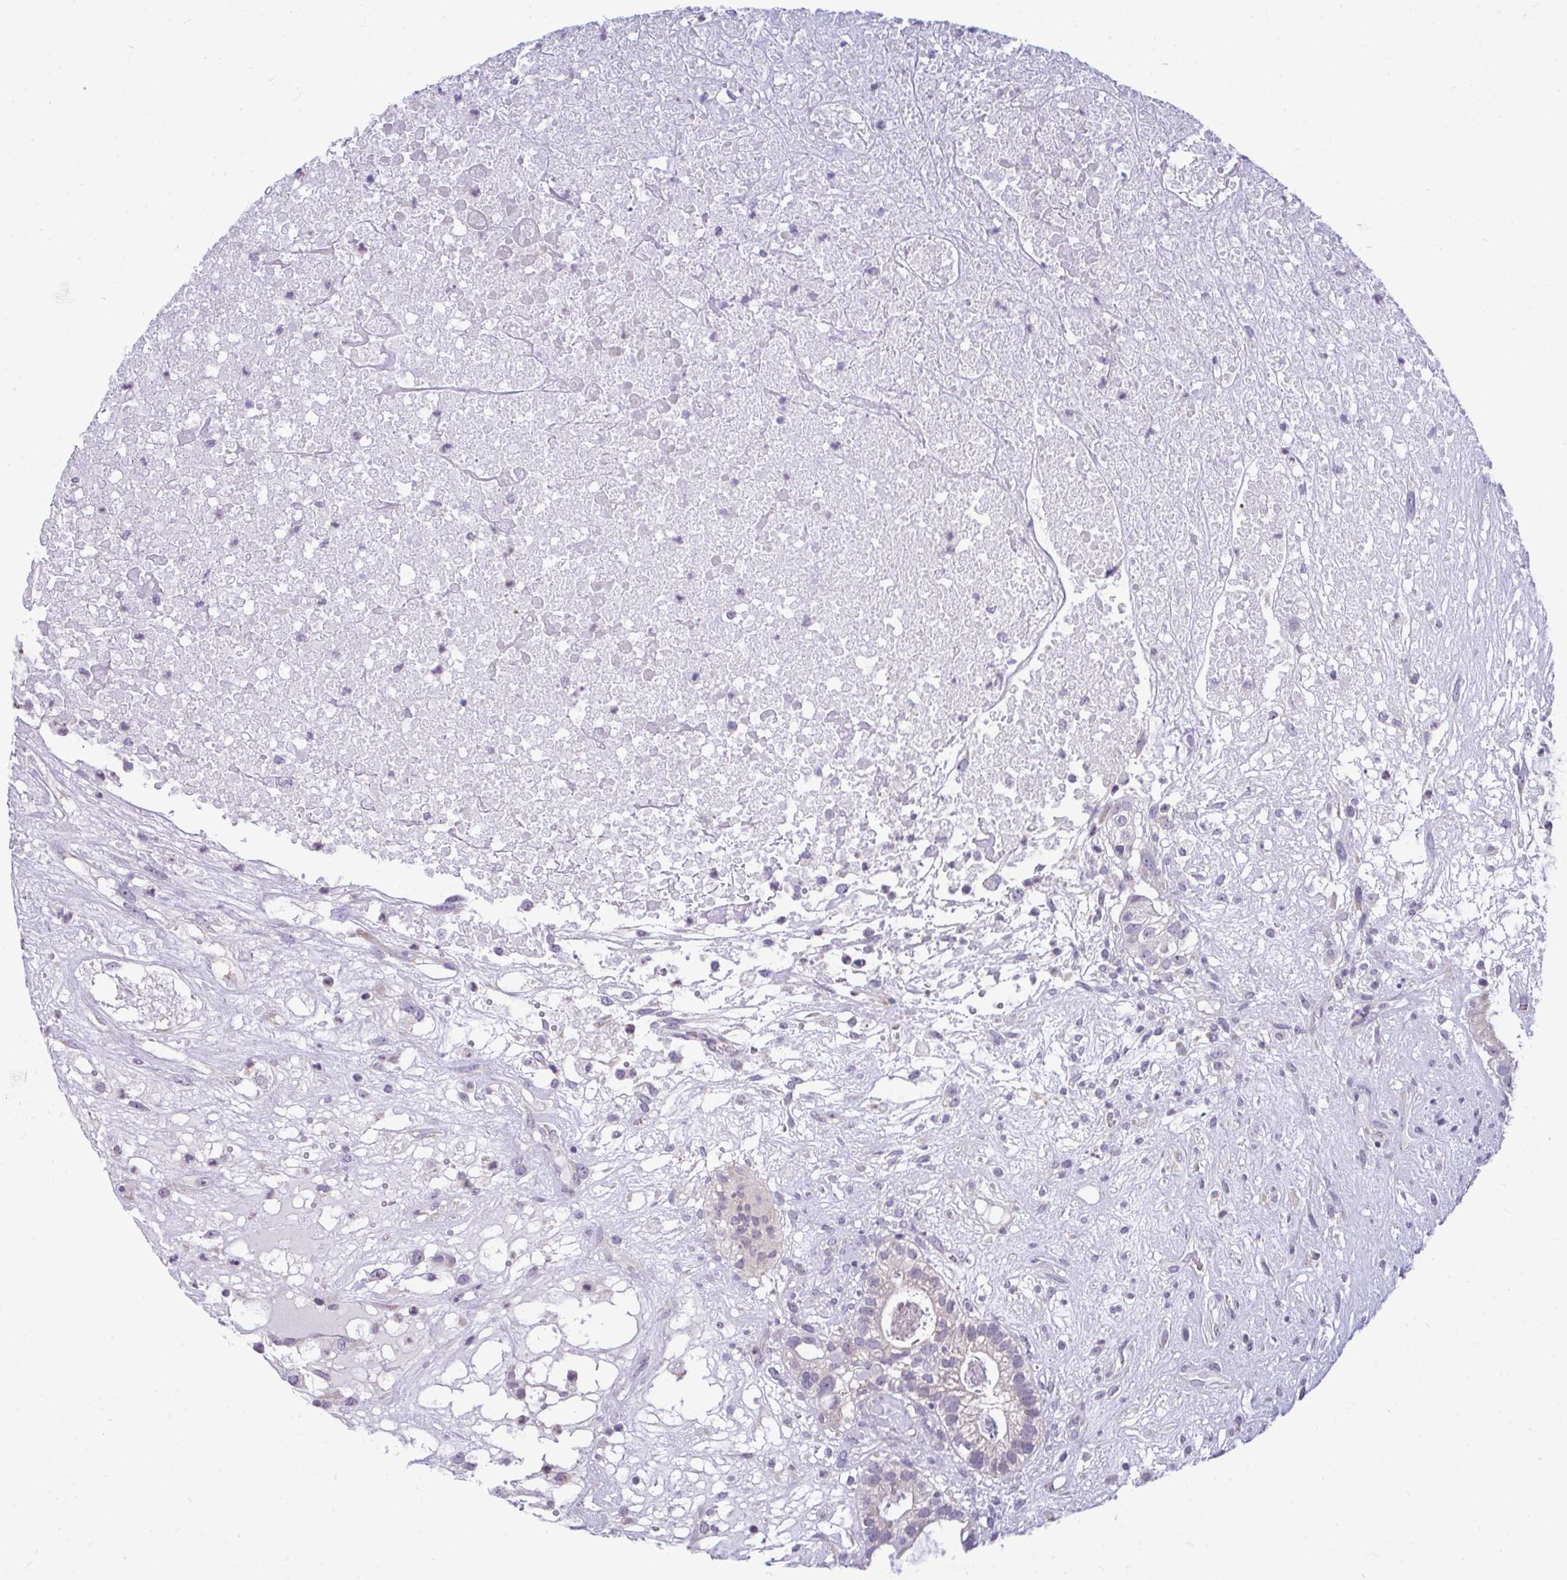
{"staining": {"intensity": "negative", "quantity": "none", "location": "none"}, "tissue": "testis cancer", "cell_type": "Tumor cells", "image_type": "cancer", "snomed": [{"axis": "morphology", "description": "Seminoma, NOS"}, {"axis": "morphology", "description": "Carcinoma, Embryonal, NOS"}, {"axis": "topography", "description": "Testis"}], "caption": "Tumor cells are negative for brown protein staining in testis cancer (embryonal carcinoma). (Immunohistochemistry (ihc), brightfield microscopy, high magnification).", "gene": "PIGK", "patient": {"sex": "male", "age": 41}}